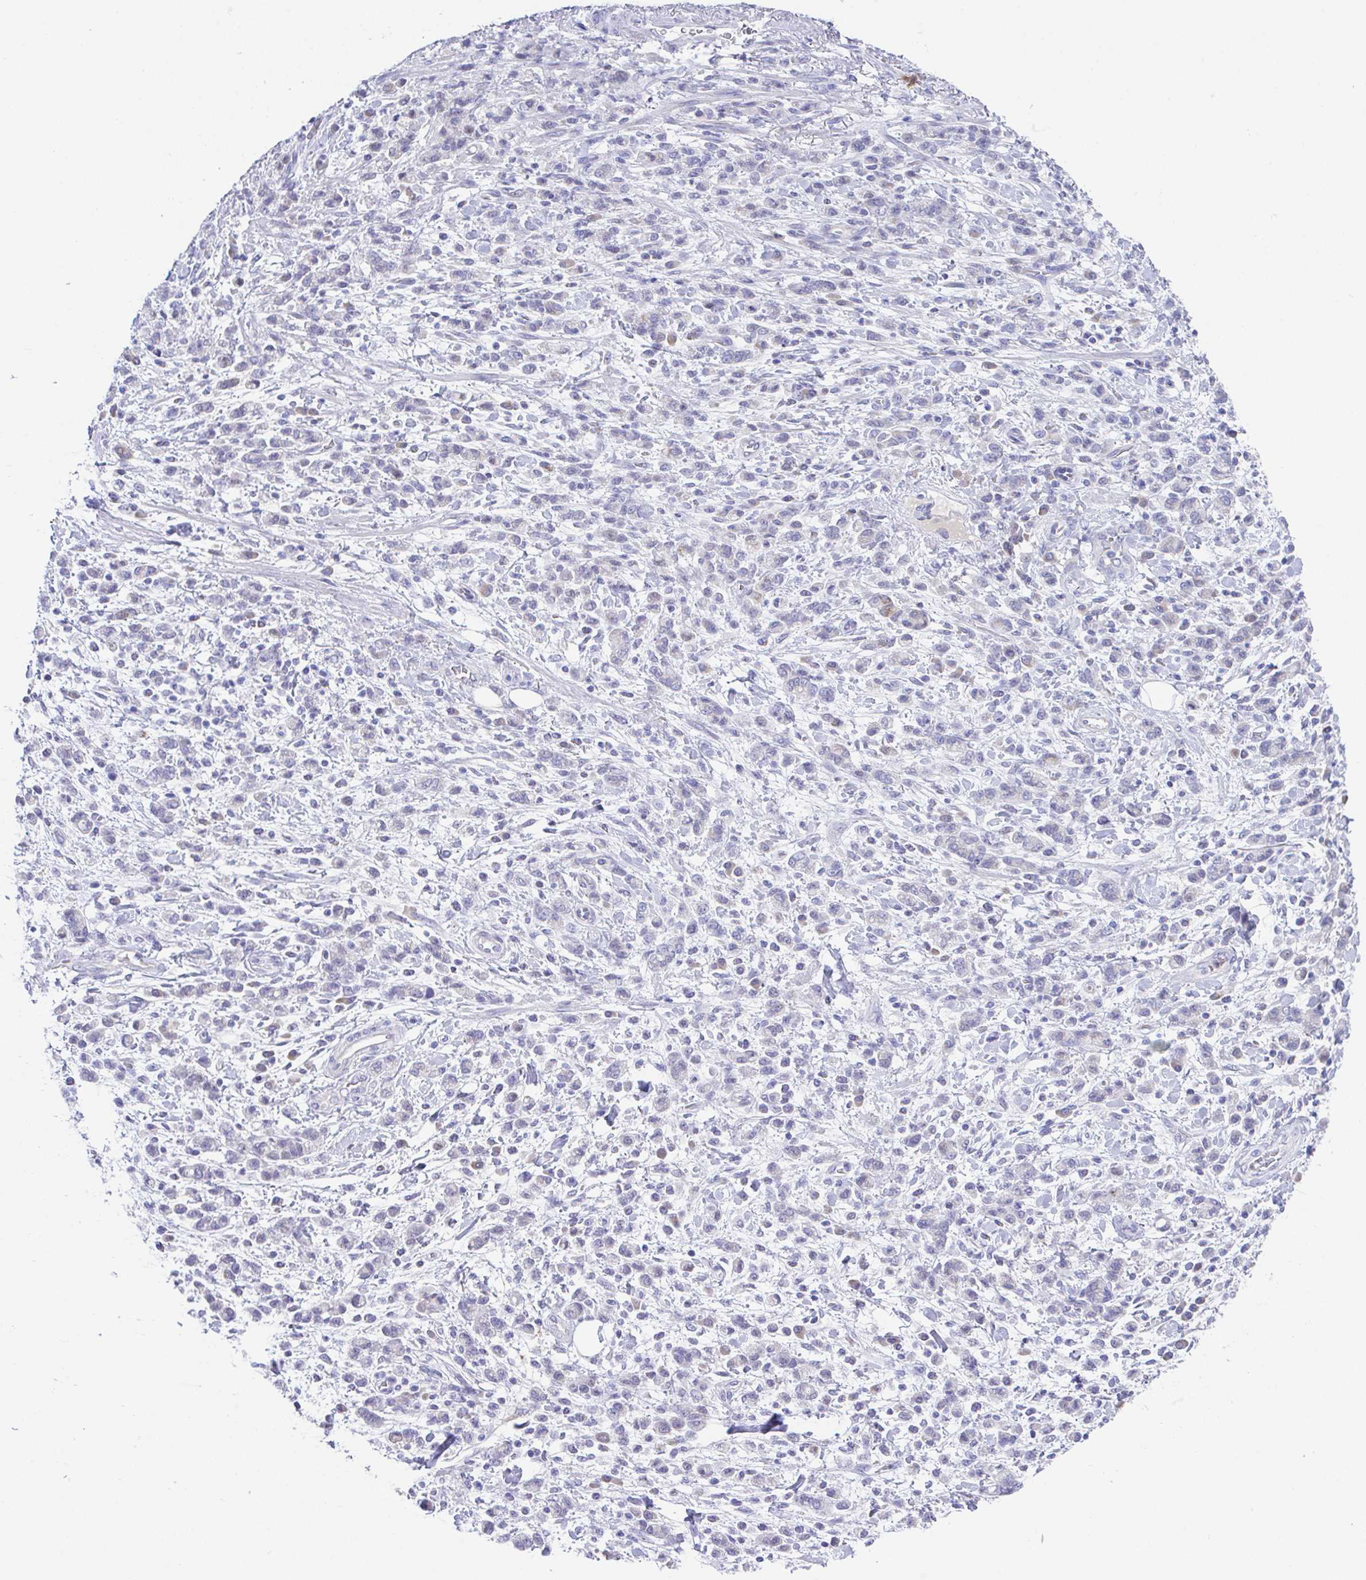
{"staining": {"intensity": "negative", "quantity": "none", "location": "none"}, "tissue": "stomach cancer", "cell_type": "Tumor cells", "image_type": "cancer", "snomed": [{"axis": "morphology", "description": "Adenocarcinoma, NOS"}, {"axis": "topography", "description": "Stomach"}], "caption": "Stomach cancer (adenocarcinoma) was stained to show a protein in brown. There is no significant expression in tumor cells. (Stains: DAB immunohistochemistry (IHC) with hematoxylin counter stain, Microscopy: brightfield microscopy at high magnification).", "gene": "HOXB4", "patient": {"sex": "male", "age": 77}}